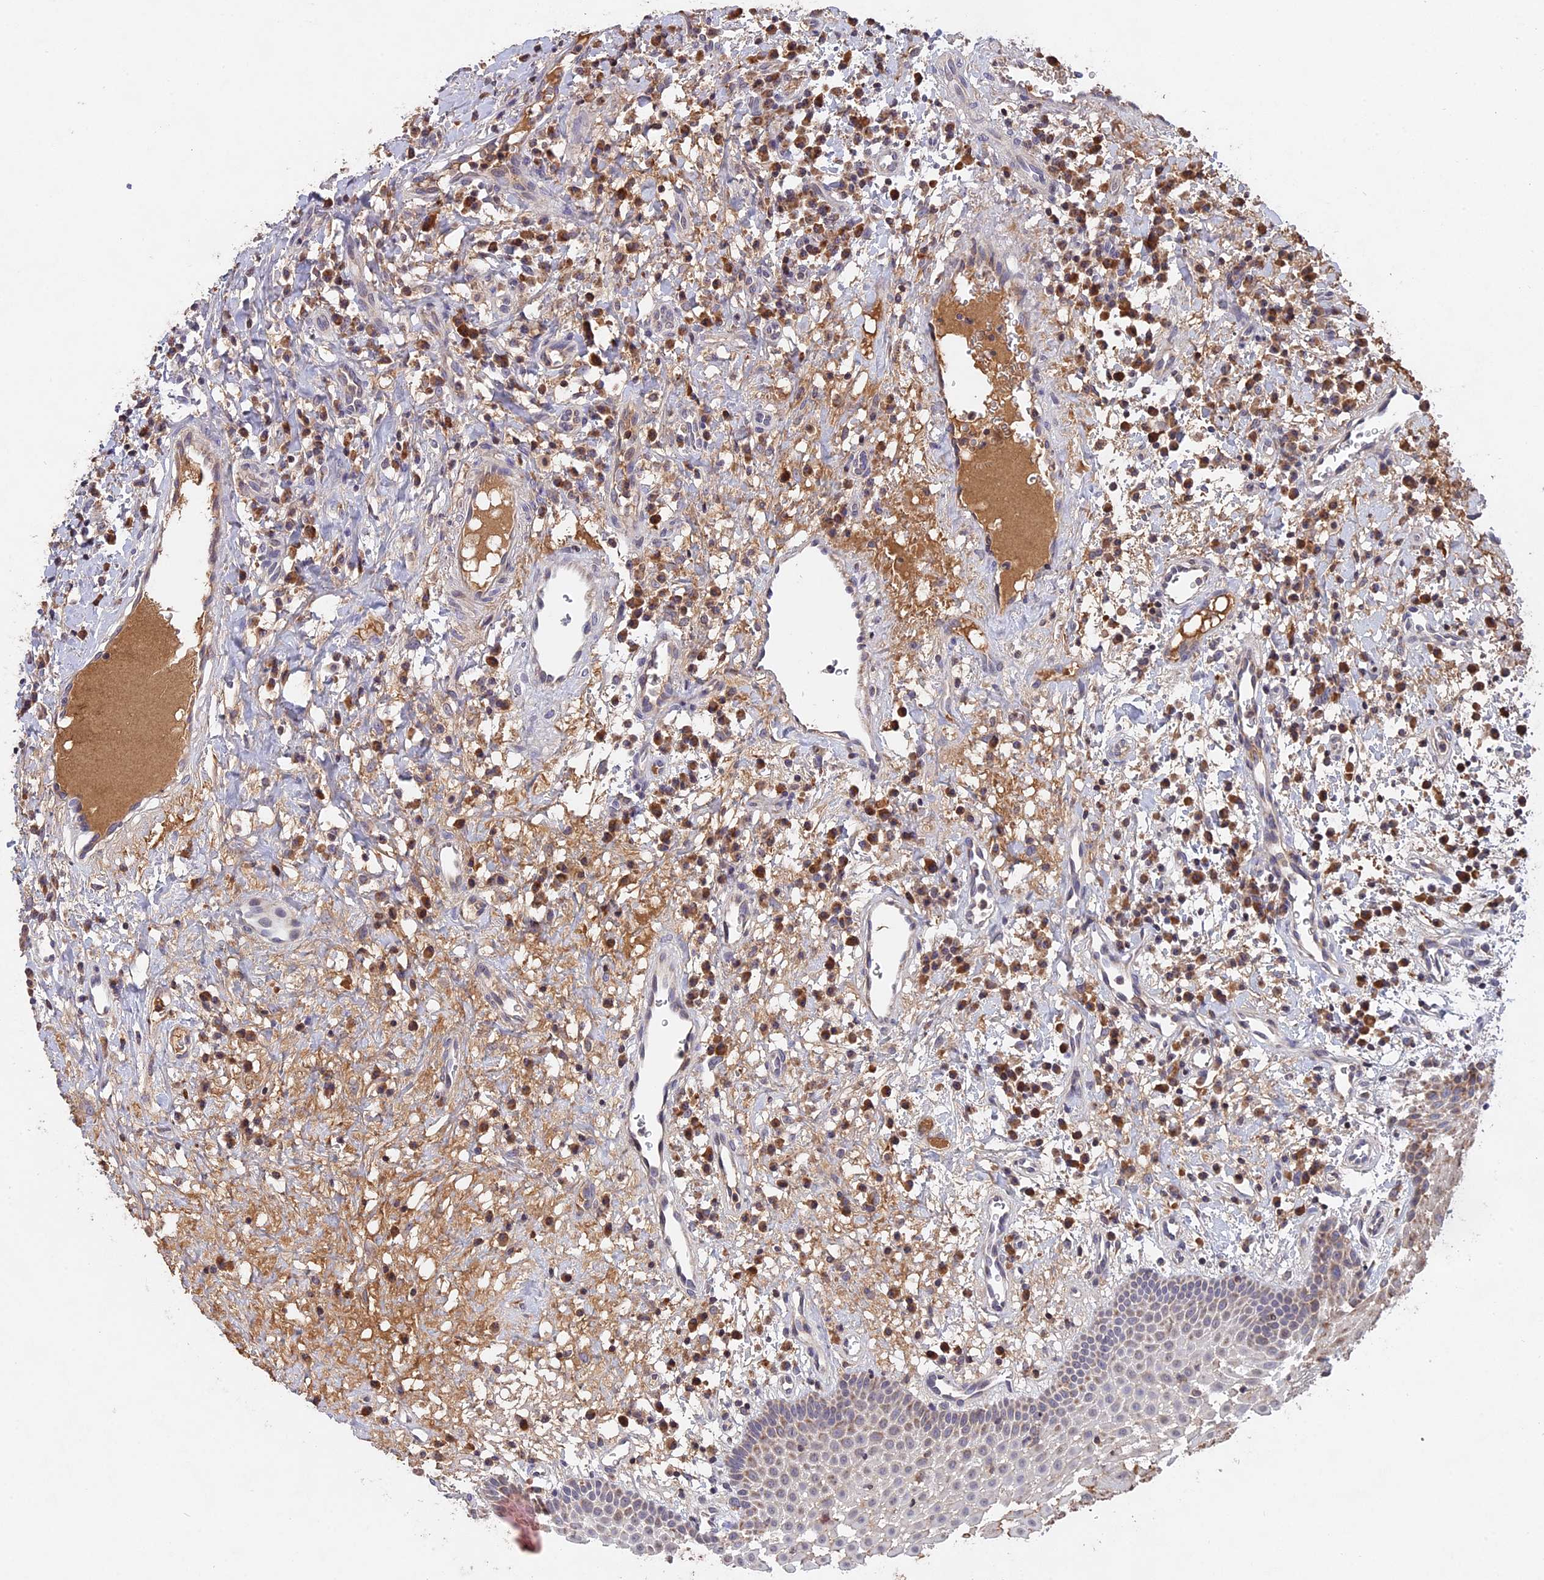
{"staining": {"intensity": "moderate", "quantity": "25%-75%", "location": "cytoplasmic/membranous"}, "tissue": "oral mucosa", "cell_type": "Squamous epithelial cells", "image_type": "normal", "snomed": [{"axis": "morphology", "description": "Normal tissue, NOS"}, {"axis": "topography", "description": "Oral tissue"}], "caption": "Protein expression analysis of benign oral mucosa exhibits moderate cytoplasmic/membranous staining in approximately 25%-75% of squamous epithelial cells.", "gene": "MPV17L", "patient": {"sex": "male", "age": 74}}